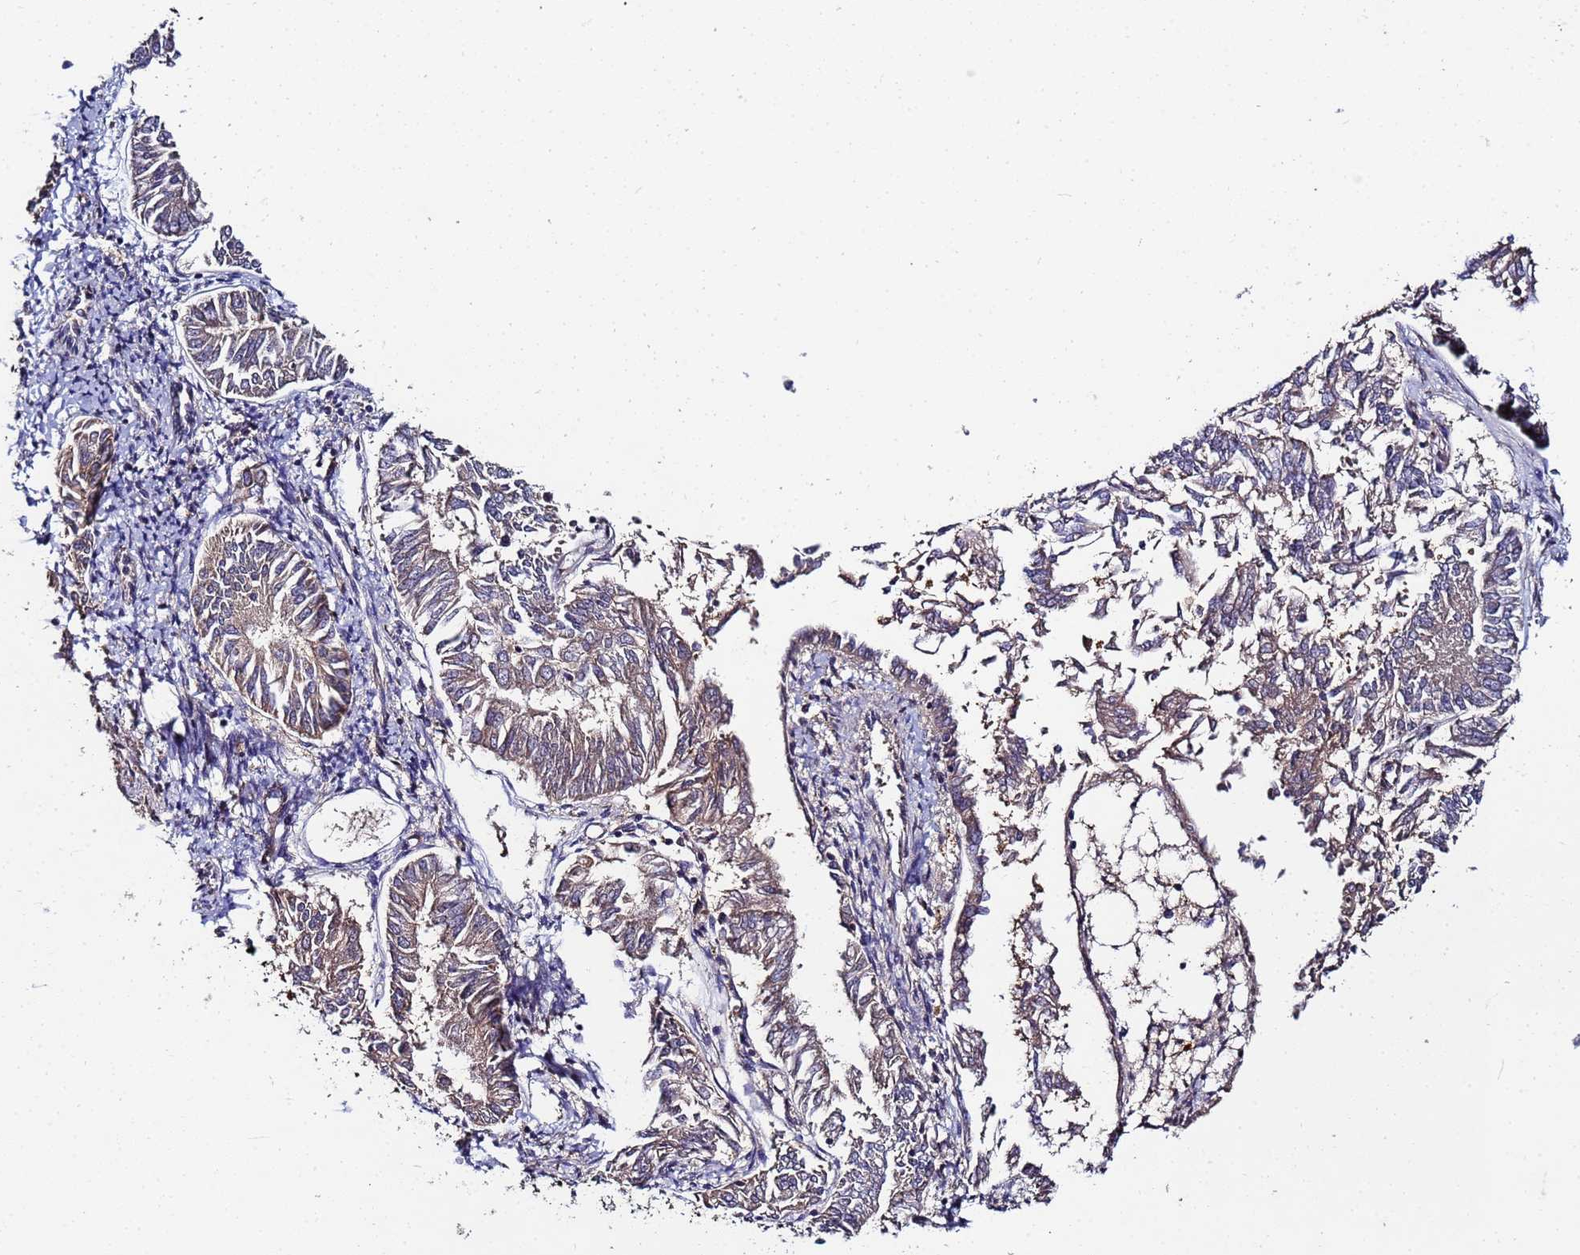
{"staining": {"intensity": "weak", "quantity": "25%-75%", "location": "cytoplasmic/membranous"}, "tissue": "endometrial cancer", "cell_type": "Tumor cells", "image_type": "cancer", "snomed": [{"axis": "morphology", "description": "Adenocarcinoma, NOS"}, {"axis": "topography", "description": "Endometrium"}], "caption": "Protein analysis of endometrial cancer (adenocarcinoma) tissue exhibits weak cytoplasmic/membranous staining in approximately 25%-75% of tumor cells.", "gene": "C5orf34", "patient": {"sex": "female", "age": 58}}